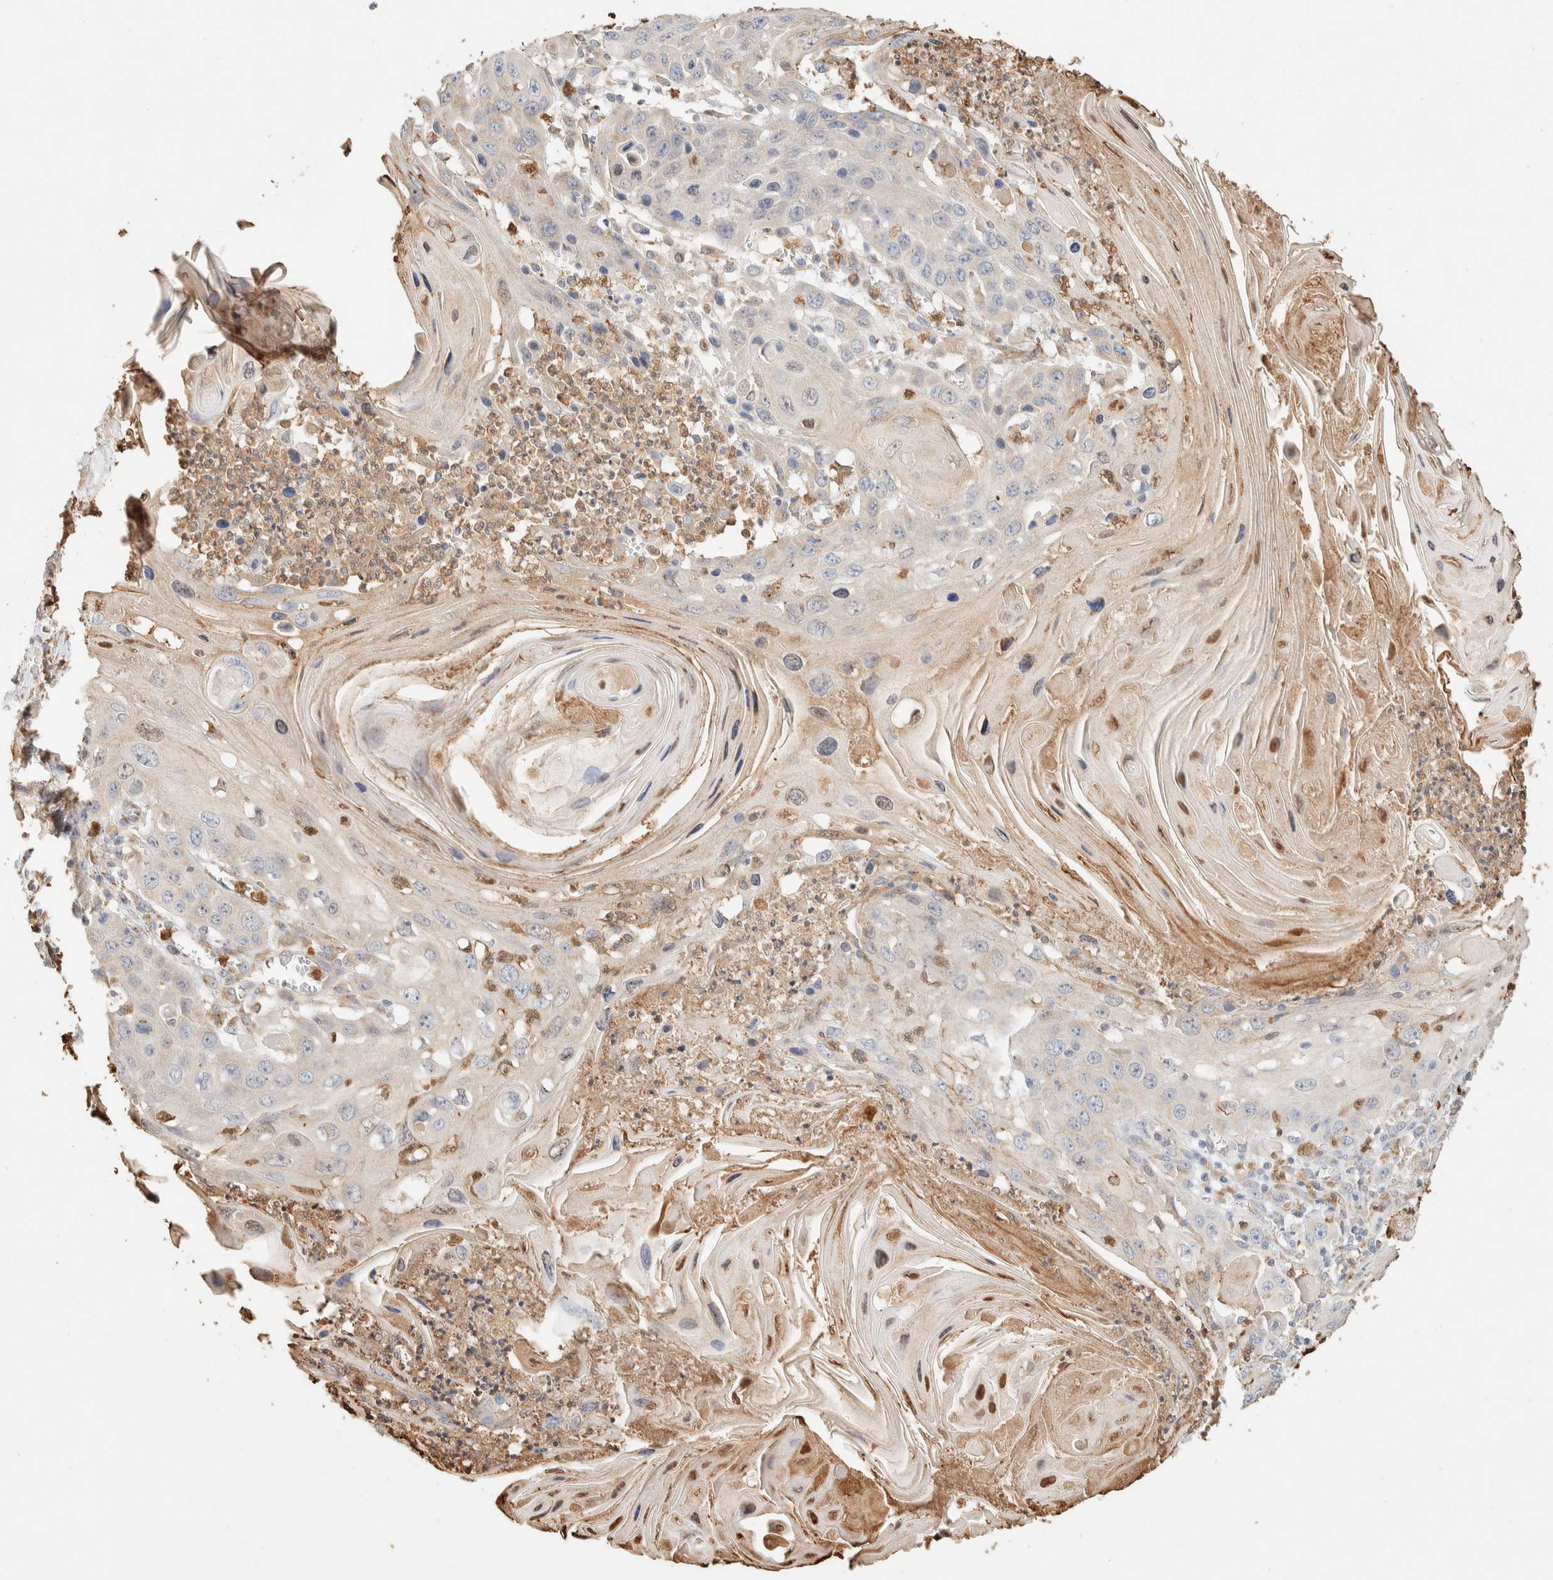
{"staining": {"intensity": "negative", "quantity": "none", "location": "none"}, "tissue": "skin cancer", "cell_type": "Tumor cells", "image_type": "cancer", "snomed": [{"axis": "morphology", "description": "Squamous cell carcinoma, NOS"}, {"axis": "topography", "description": "Skin"}], "caption": "Immunohistochemistry photomicrograph of skin squamous cell carcinoma stained for a protein (brown), which displays no expression in tumor cells.", "gene": "TTC3", "patient": {"sex": "male", "age": 55}}